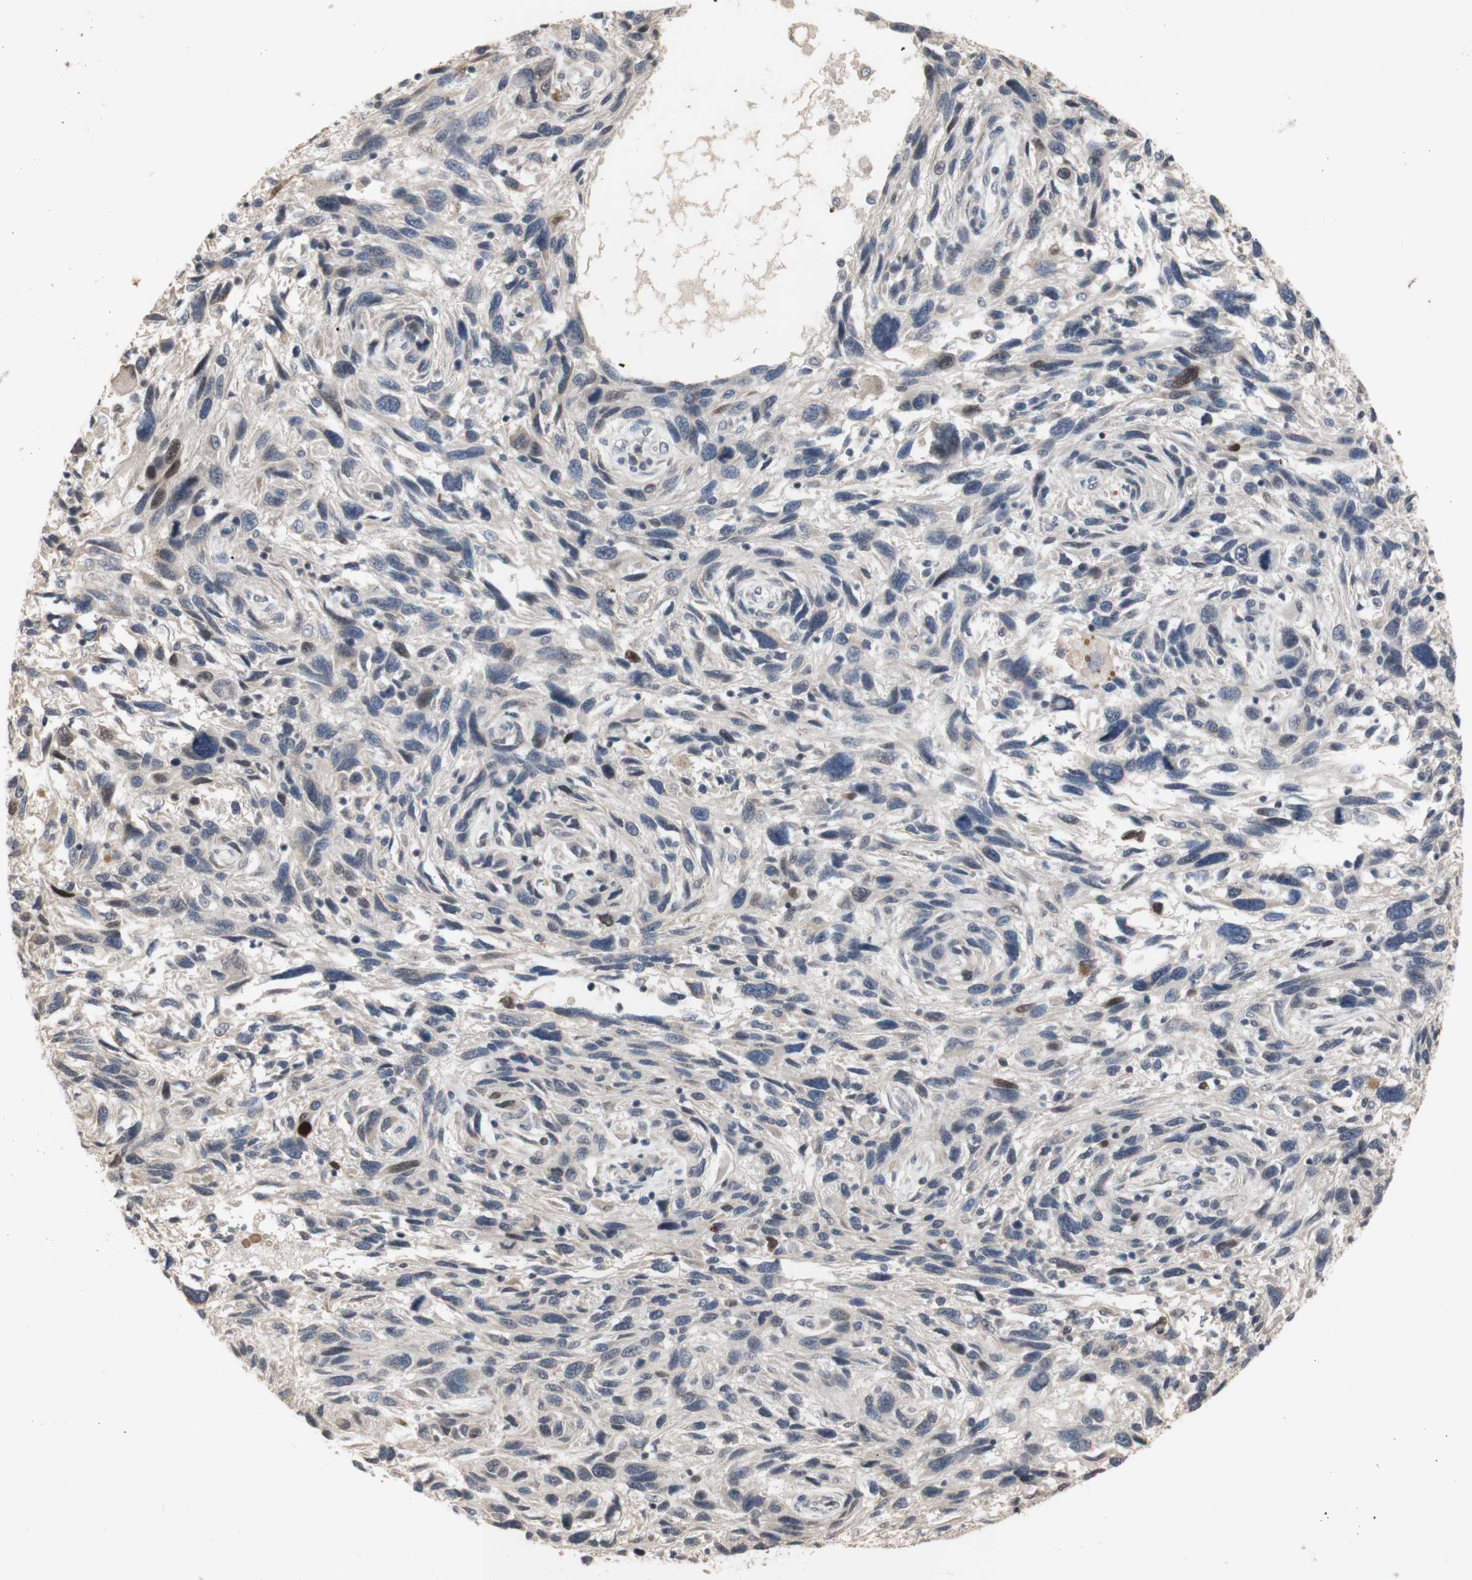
{"staining": {"intensity": "negative", "quantity": "none", "location": "none"}, "tissue": "melanoma", "cell_type": "Tumor cells", "image_type": "cancer", "snomed": [{"axis": "morphology", "description": "Malignant melanoma, NOS"}, {"axis": "topography", "description": "Skin"}], "caption": "DAB (3,3'-diaminobenzidine) immunohistochemical staining of human malignant melanoma exhibits no significant staining in tumor cells. (IHC, brightfield microscopy, high magnification).", "gene": "FOSB", "patient": {"sex": "male", "age": 53}}